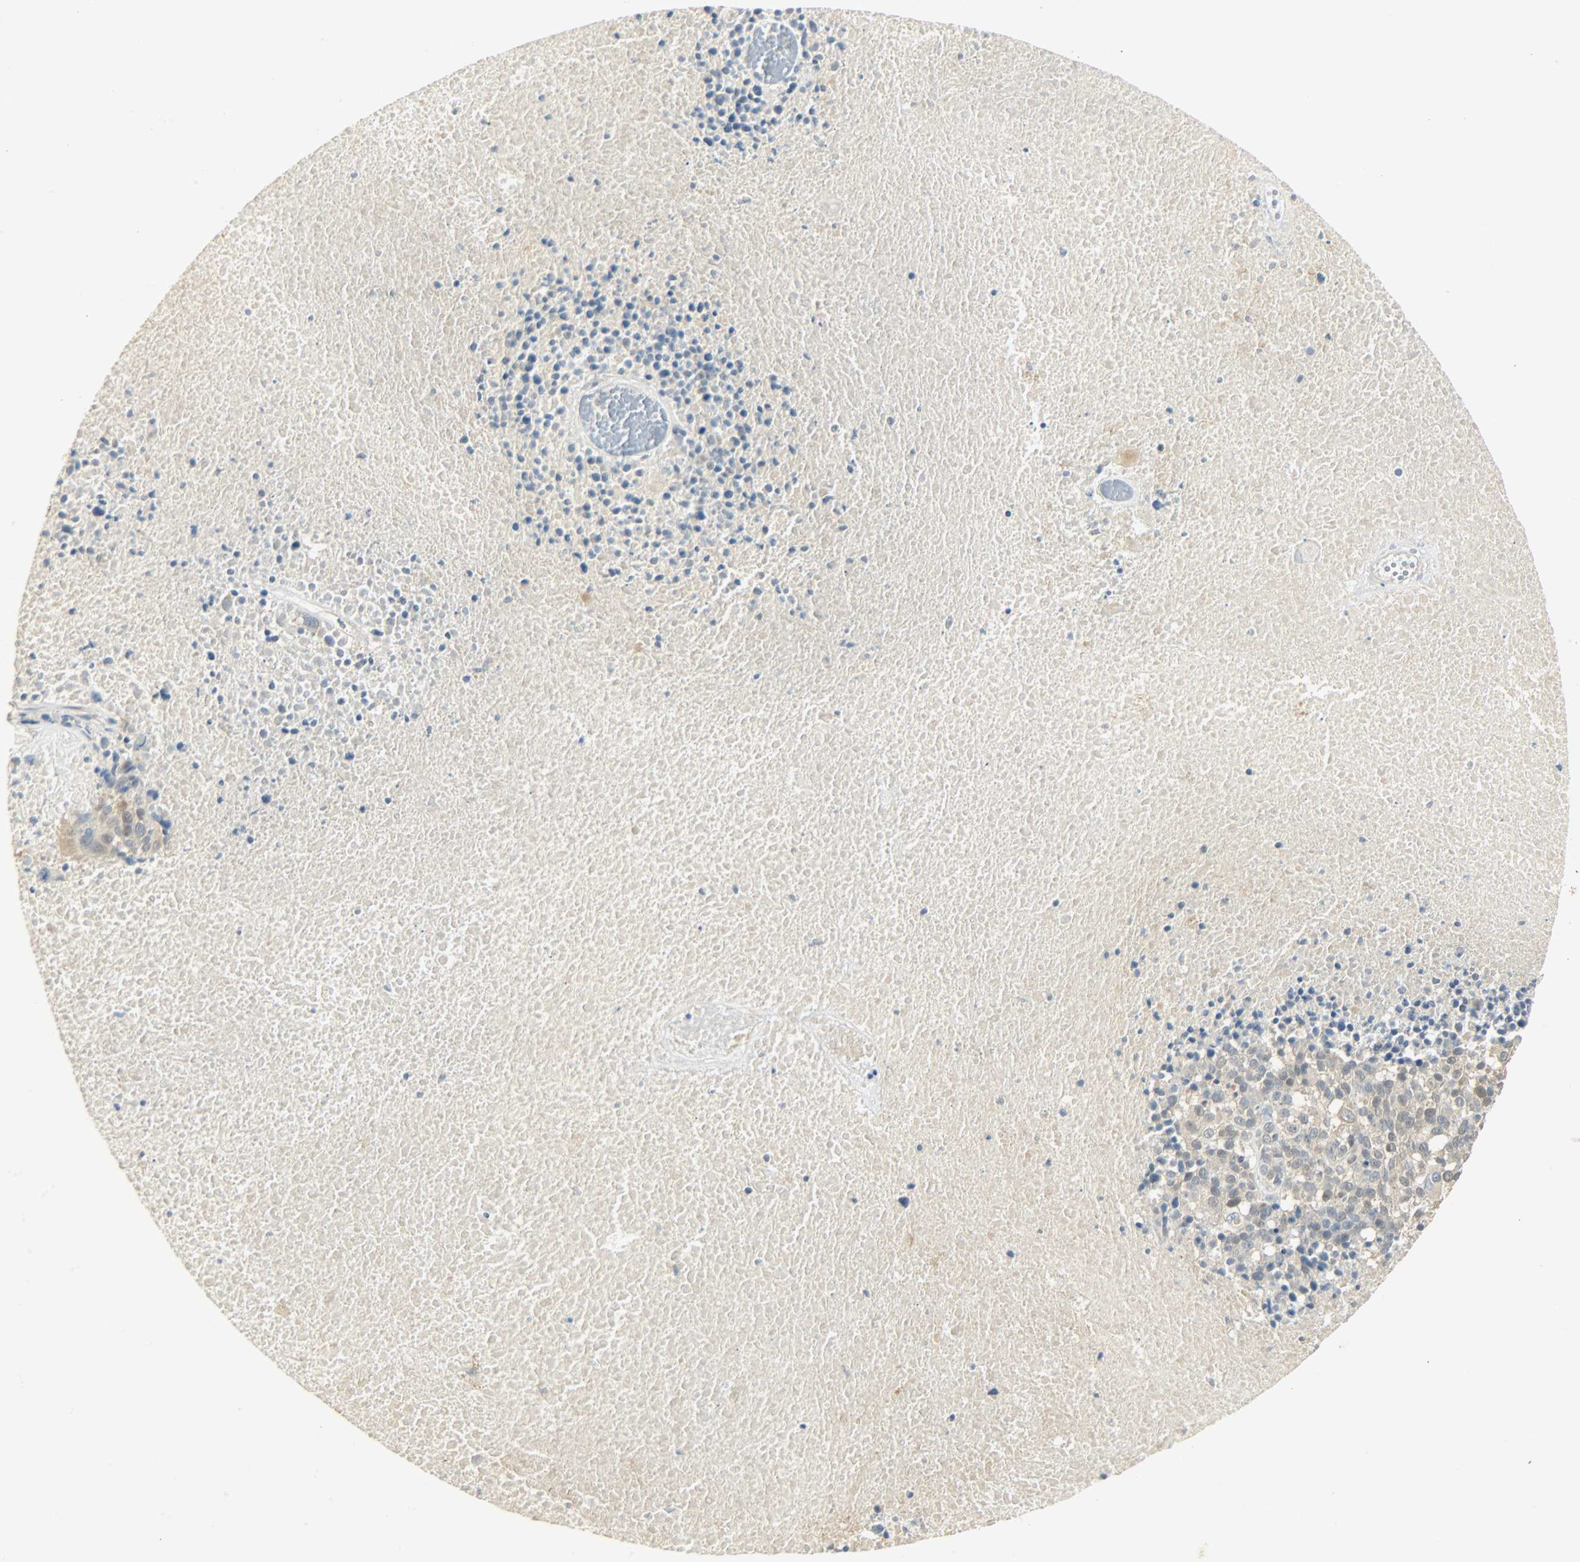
{"staining": {"intensity": "weak", "quantity": "25%-75%", "location": "cytoplasmic/membranous,nuclear"}, "tissue": "melanoma", "cell_type": "Tumor cells", "image_type": "cancer", "snomed": [{"axis": "morphology", "description": "Malignant melanoma, Metastatic site"}, {"axis": "topography", "description": "Cerebral cortex"}], "caption": "The immunohistochemical stain labels weak cytoplasmic/membranous and nuclear positivity in tumor cells of melanoma tissue.", "gene": "USP13", "patient": {"sex": "female", "age": 52}}